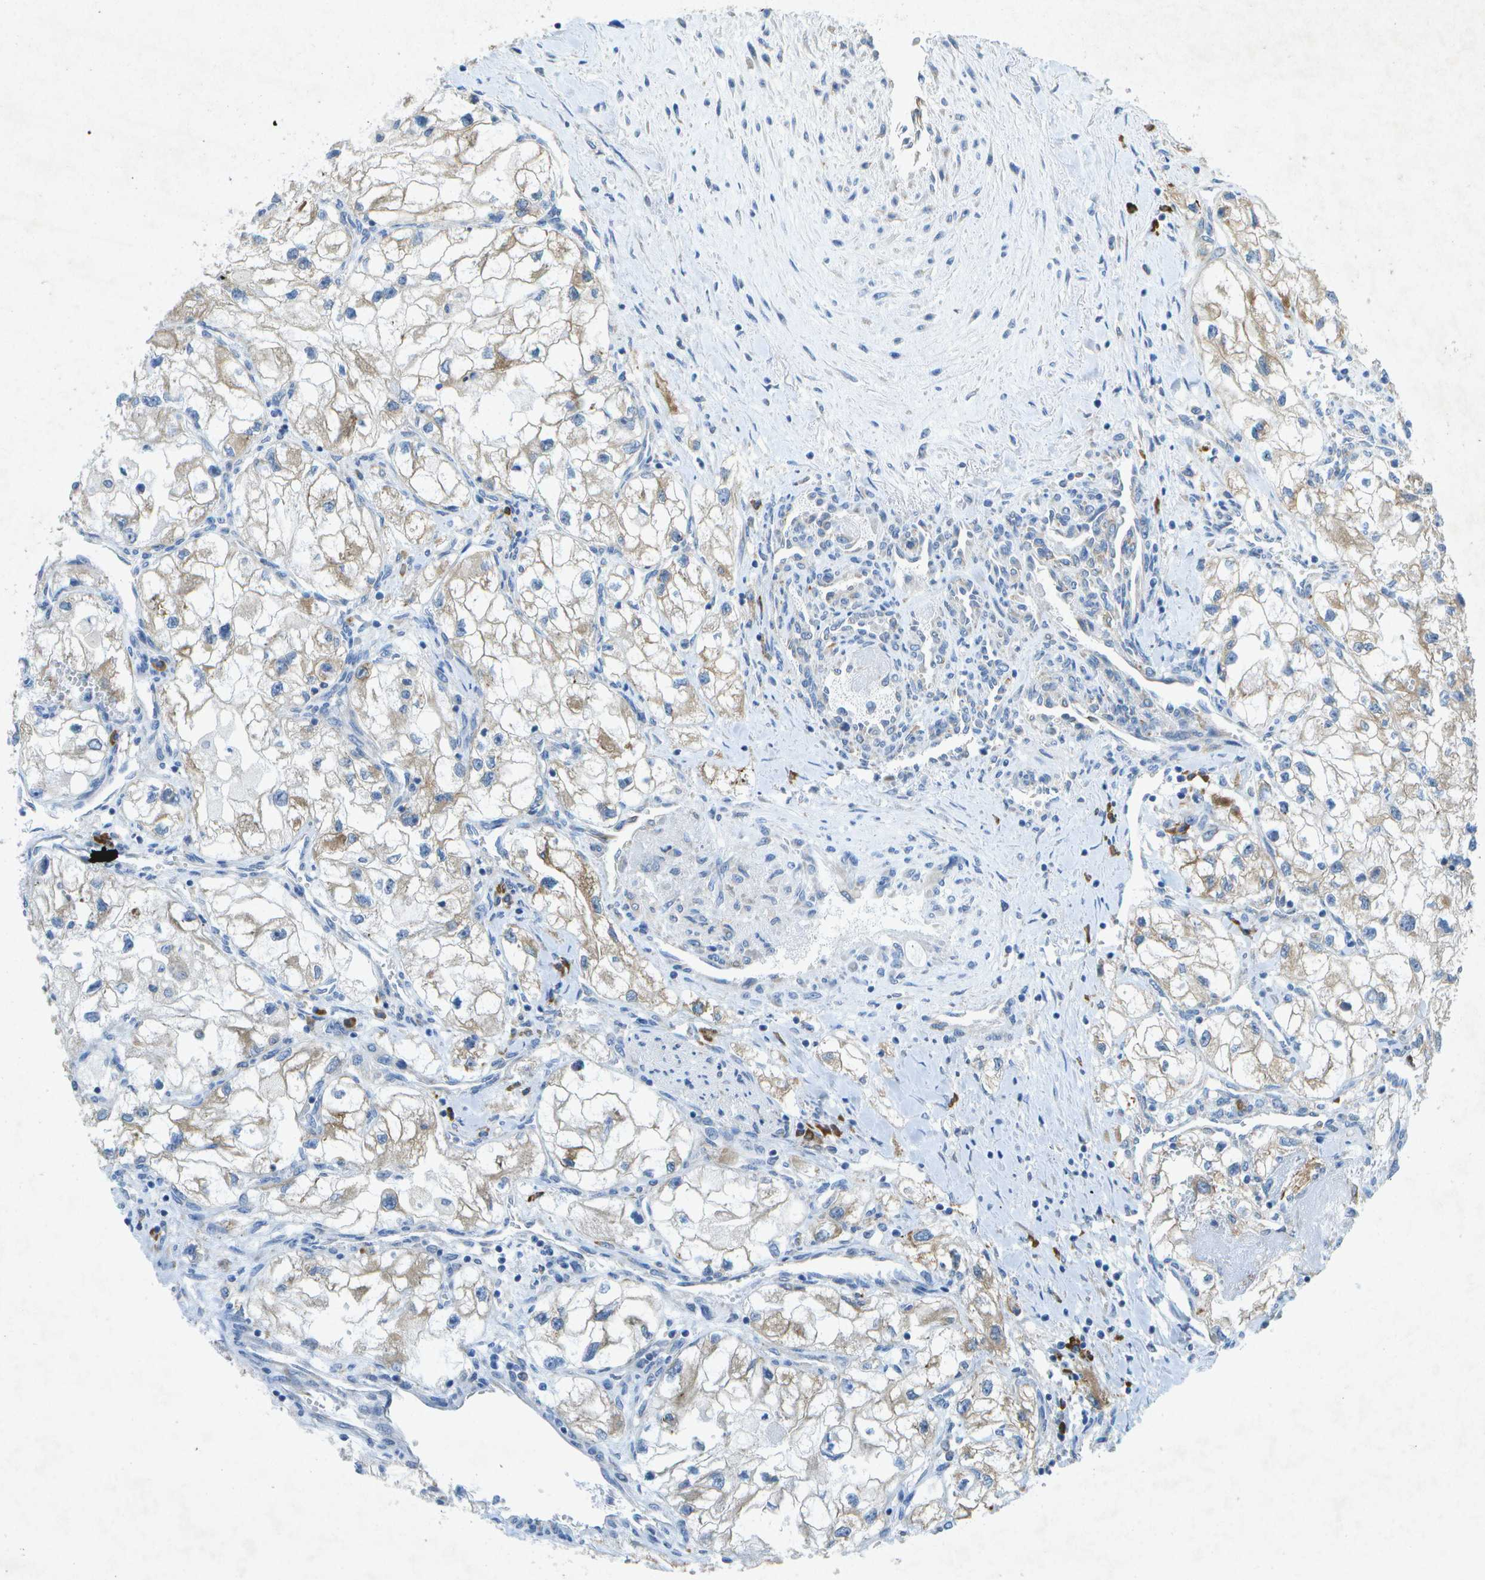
{"staining": {"intensity": "weak", "quantity": "<25%", "location": "cytoplasmic/membranous"}, "tissue": "renal cancer", "cell_type": "Tumor cells", "image_type": "cancer", "snomed": [{"axis": "morphology", "description": "Adenocarcinoma, NOS"}, {"axis": "topography", "description": "Kidney"}], "caption": "Renal adenocarcinoma stained for a protein using immunohistochemistry (IHC) reveals no positivity tumor cells.", "gene": "WNK2", "patient": {"sex": "female", "age": 70}}